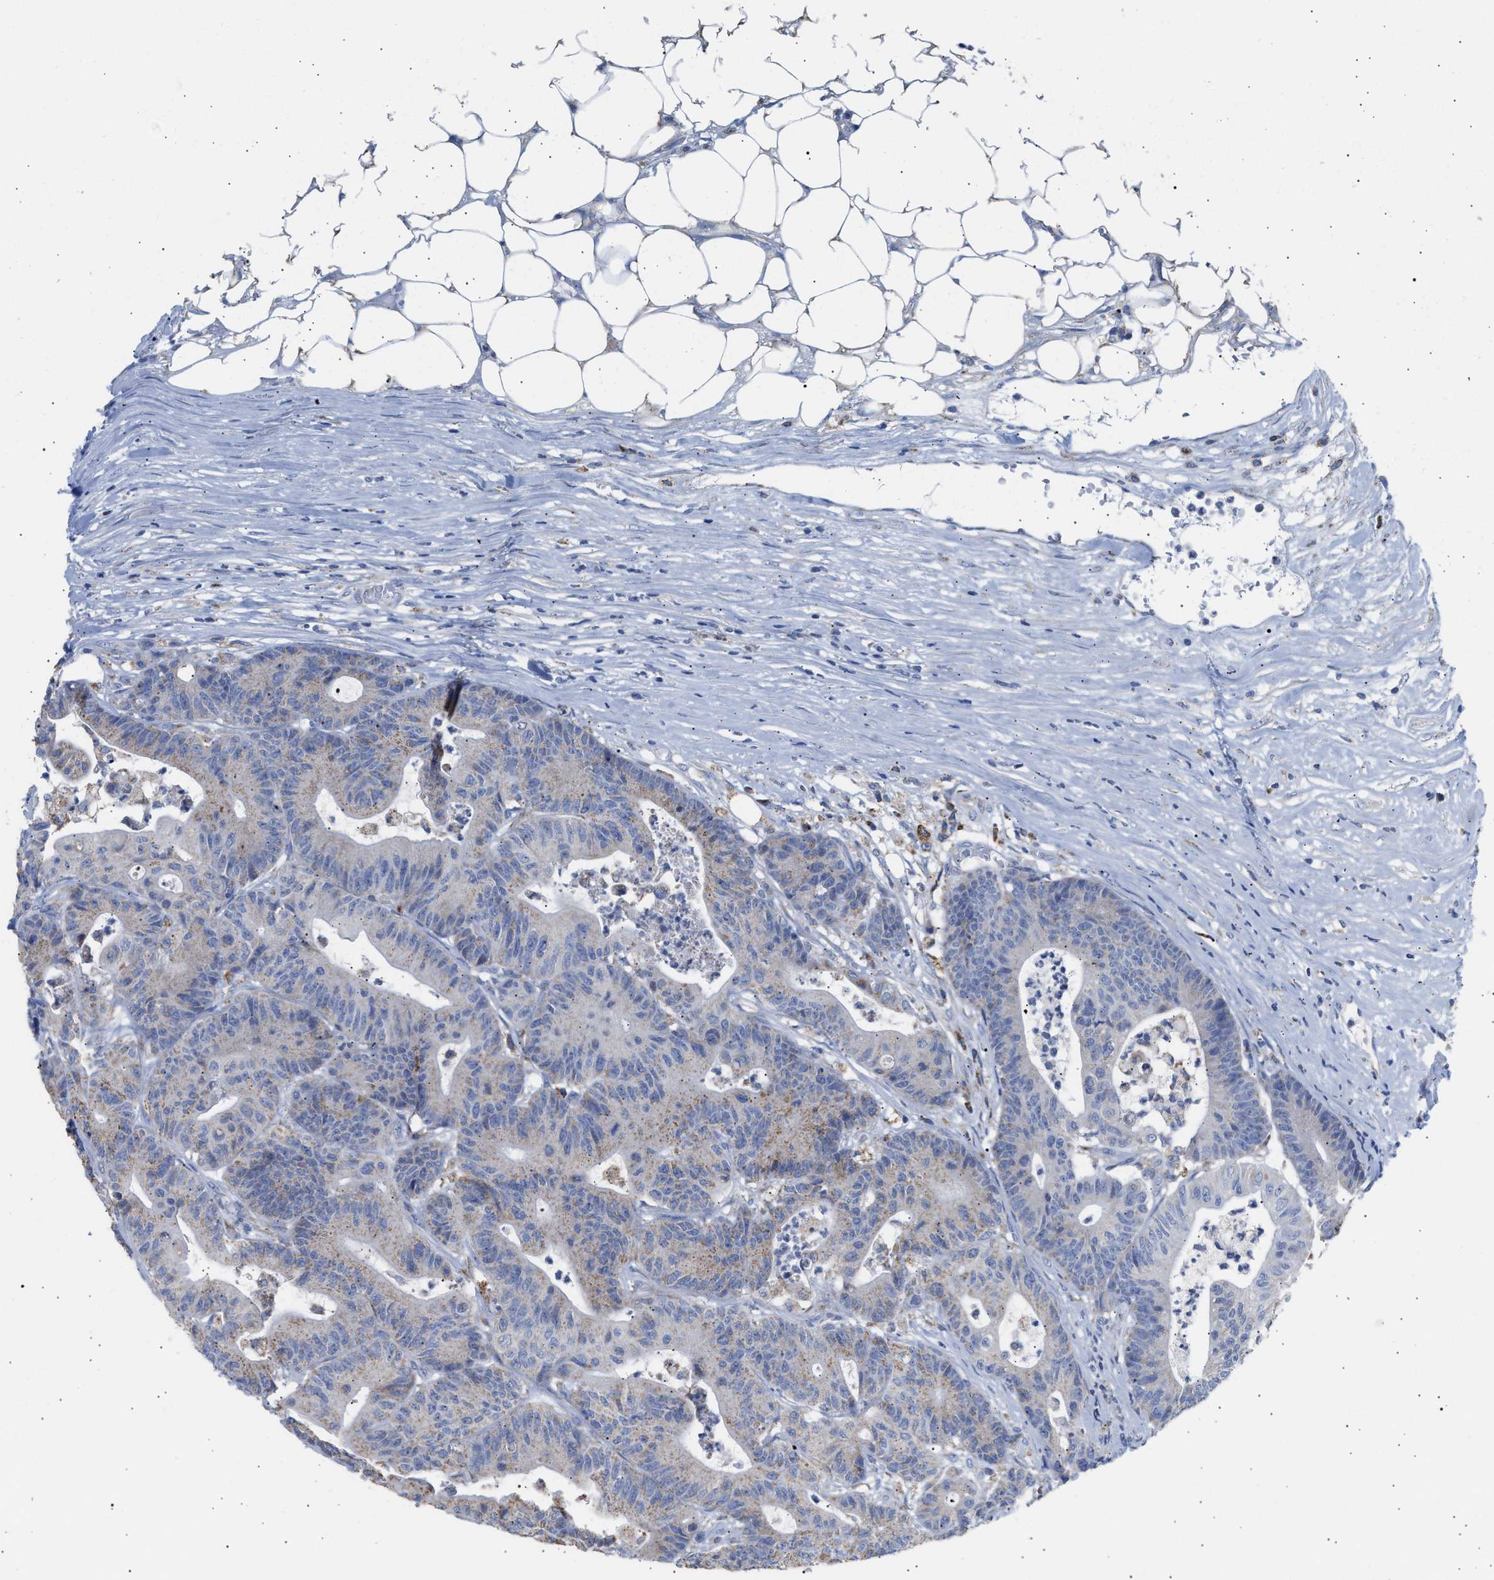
{"staining": {"intensity": "weak", "quantity": "25%-75%", "location": "cytoplasmic/membranous"}, "tissue": "colorectal cancer", "cell_type": "Tumor cells", "image_type": "cancer", "snomed": [{"axis": "morphology", "description": "Adenocarcinoma, NOS"}, {"axis": "topography", "description": "Colon"}], "caption": "Brown immunohistochemical staining in human colorectal cancer shows weak cytoplasmic/membranous expression in about 25%-75% of tumor cells. (DAB (3,3'-diaminobenzidine) = brown stain, brightfield microscopy at high magnification).", "gene": "ACOT13", "patient": {"sex": "female", "age": 84}}